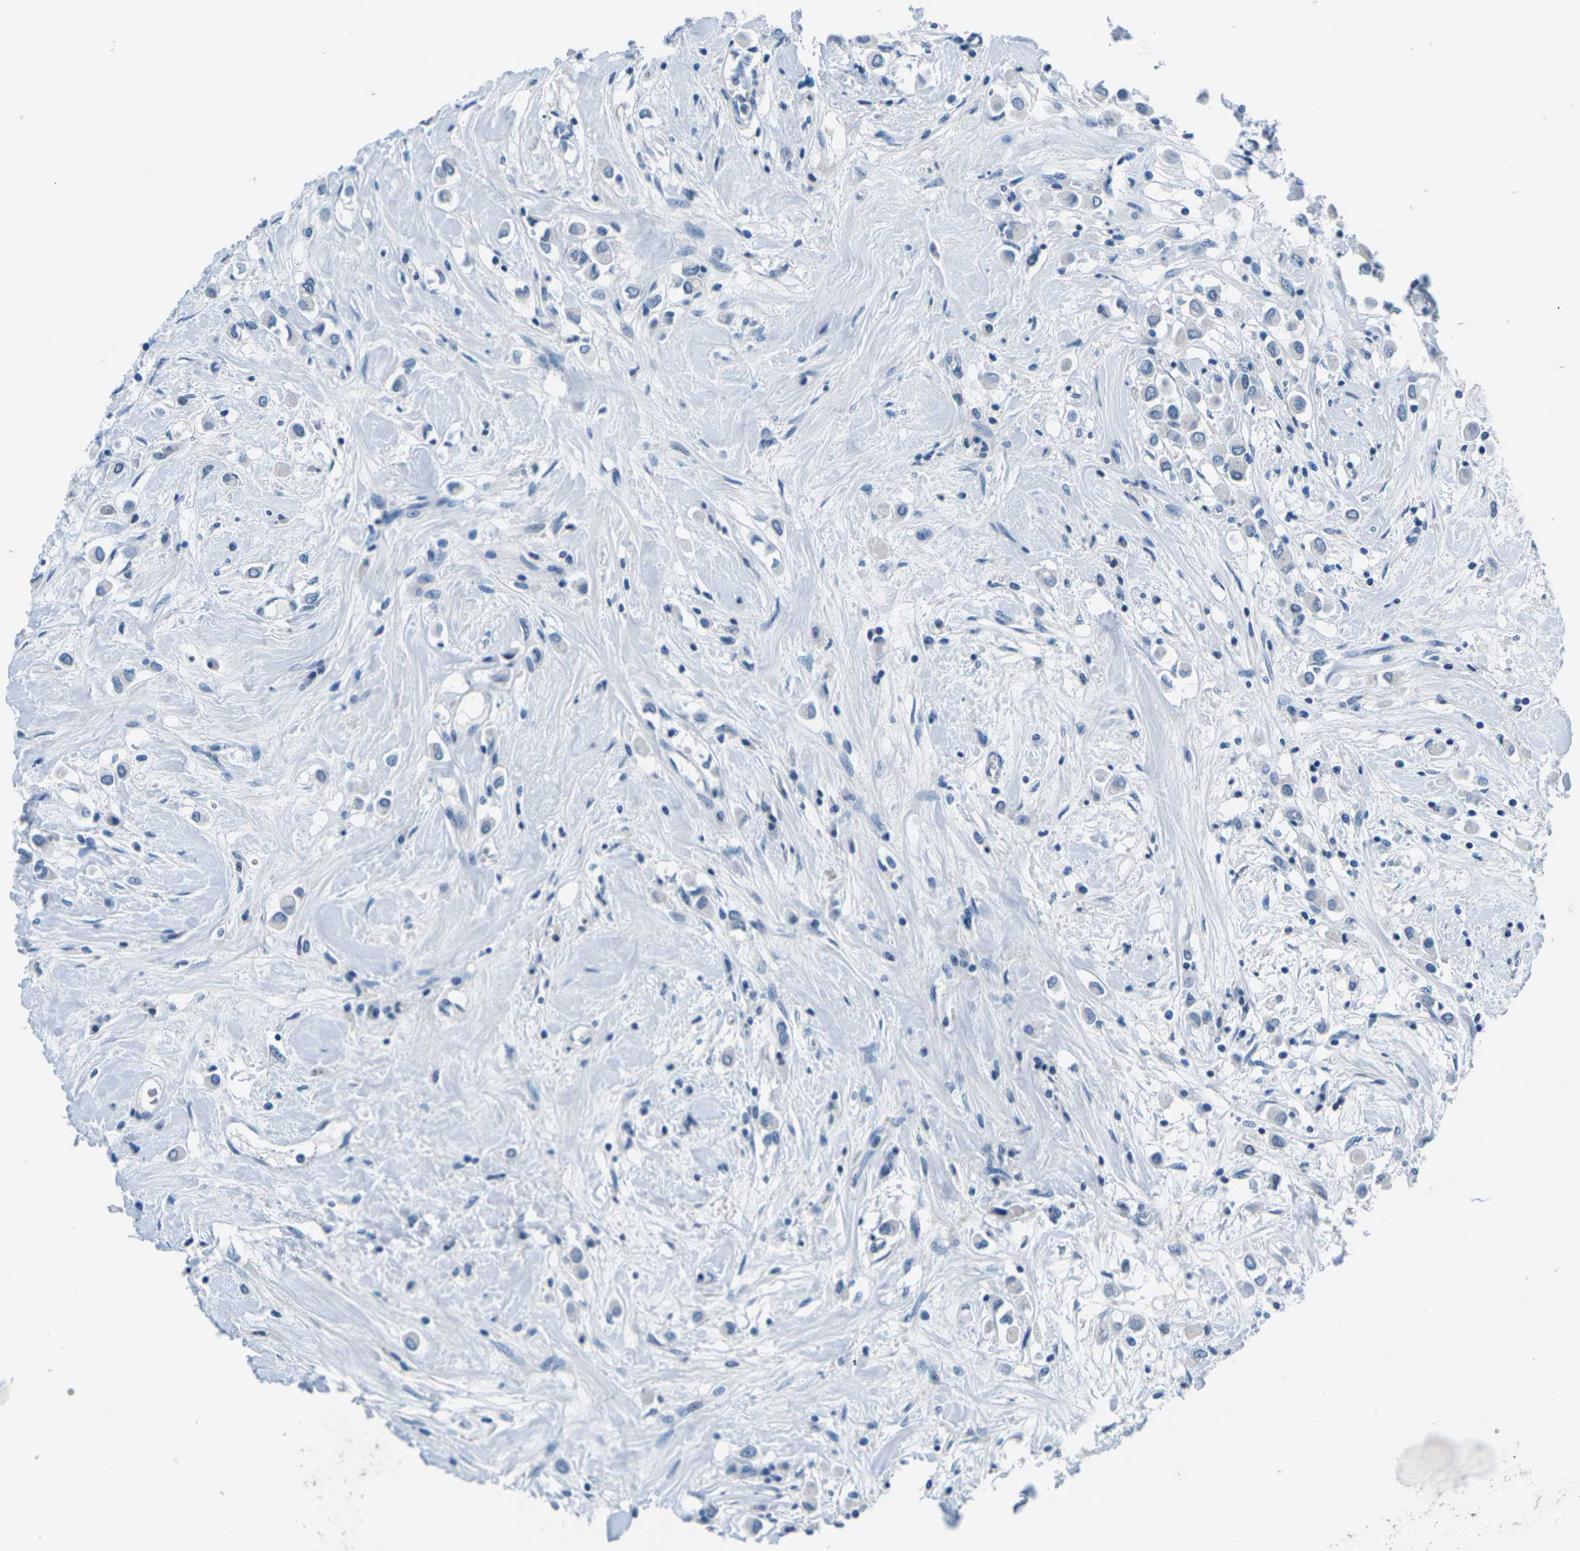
{"staining": {"intensity": "negative", "quantity": "none", "location": "none"}, "tissue": "breast cancer", "cell_type": "Tumor cells", "image_type": "cancer", "snomed": [{"axis": "morphology", "description": "Duct carcinoma"}, {"axis": "topography", "description": "Breast"}], "caption": "Protein analysis of invasive ductal carcinoma (breast) demonstrates no significant staining in tumor cells.", "gene": "UMOD", "patient": {"sex": "female", "age": 61}}